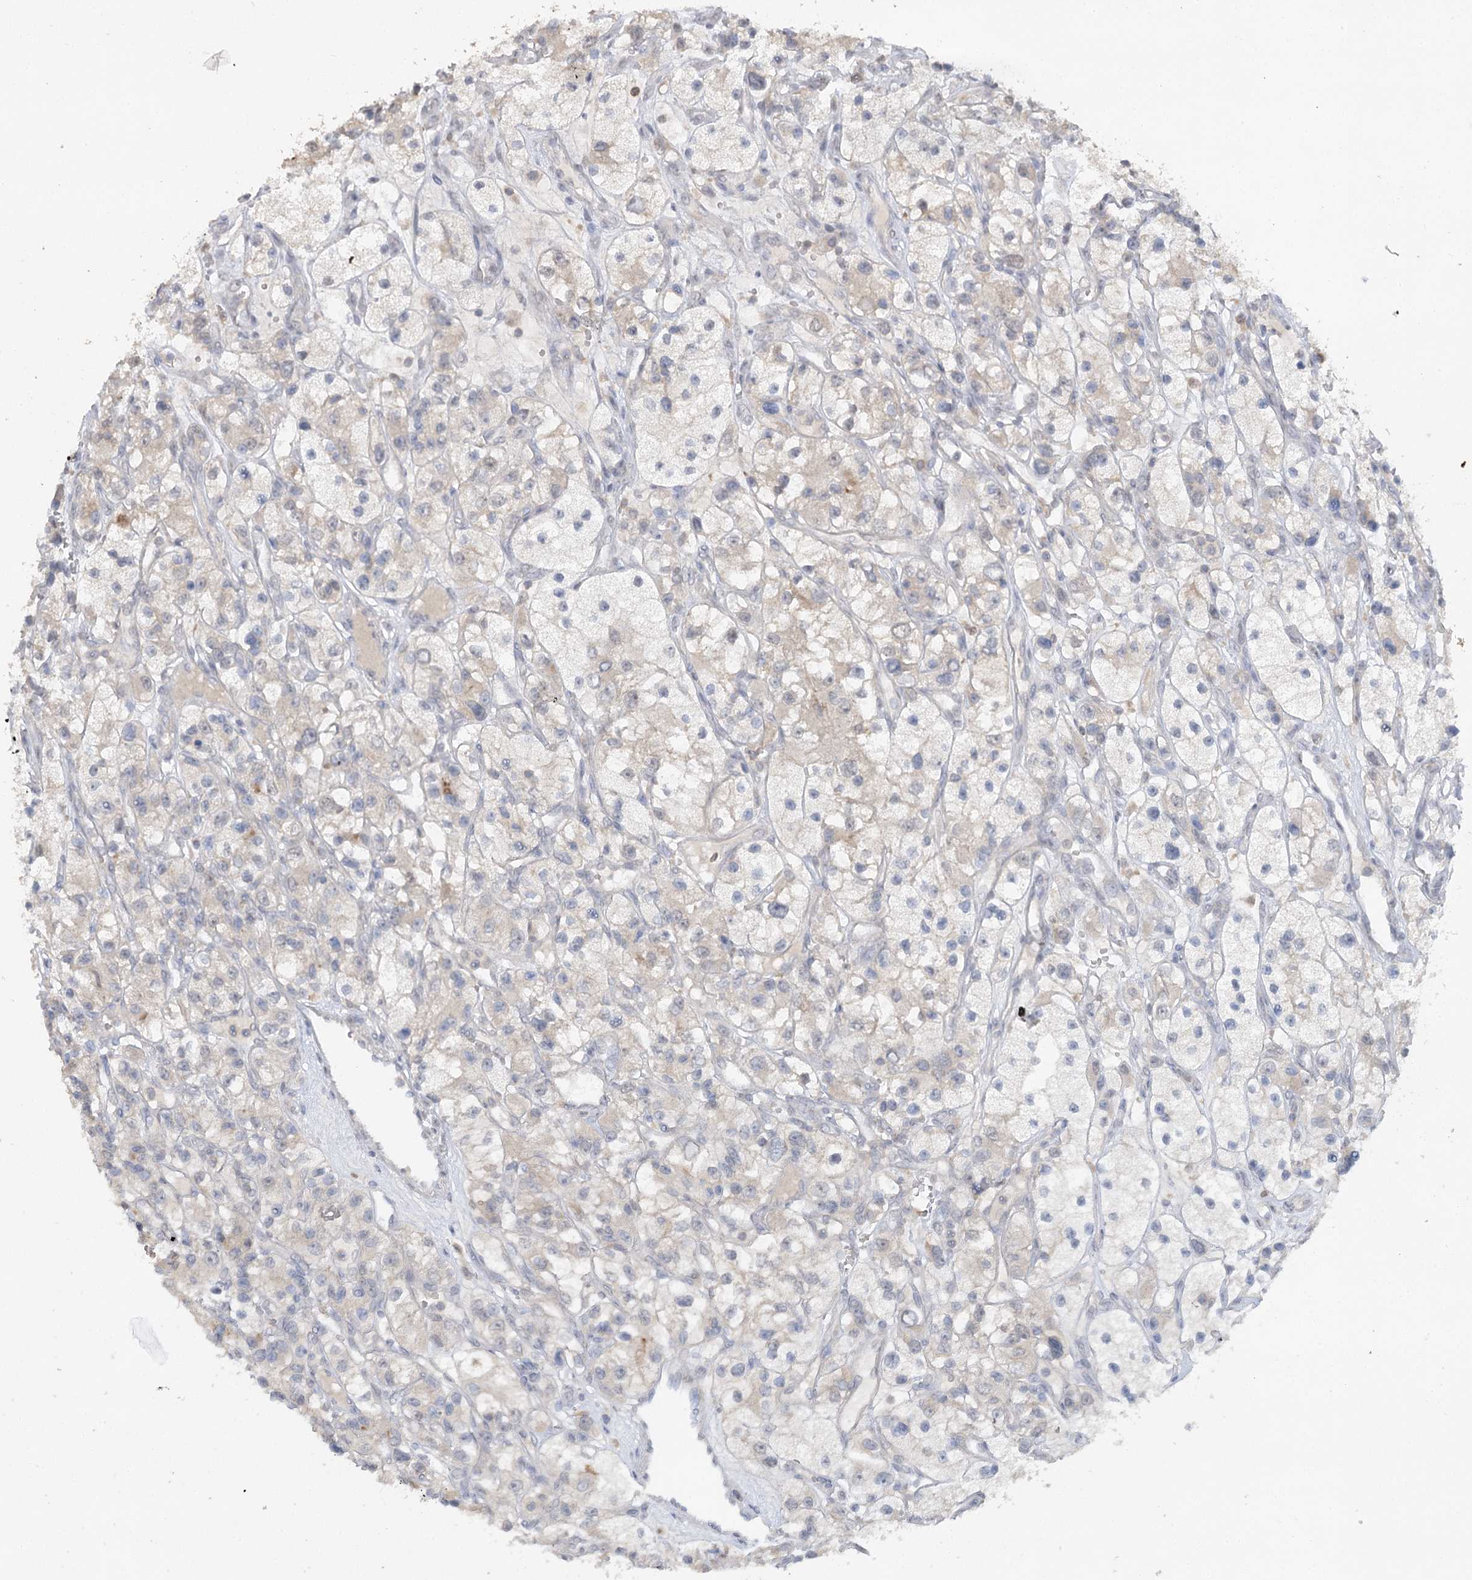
{"staining": {"intensity": "negative", "quantity": "none", "location": "none"}, "tissue": "renal cancer", "cell_type": "Tumor cells", "image_type": "cancer", "snomed": [{"axis": "morphology", "description": "Adenocarcinoma, NOS"}, {"axis": "topography", "description": "Kidney"}], "caption": "Protein analysis of adenocarcinoma (renal) exhibits no significant positivity in tumor cells.", "gene": "TRAF3IP1", "patient": {"sex": "female", "age": 57}}